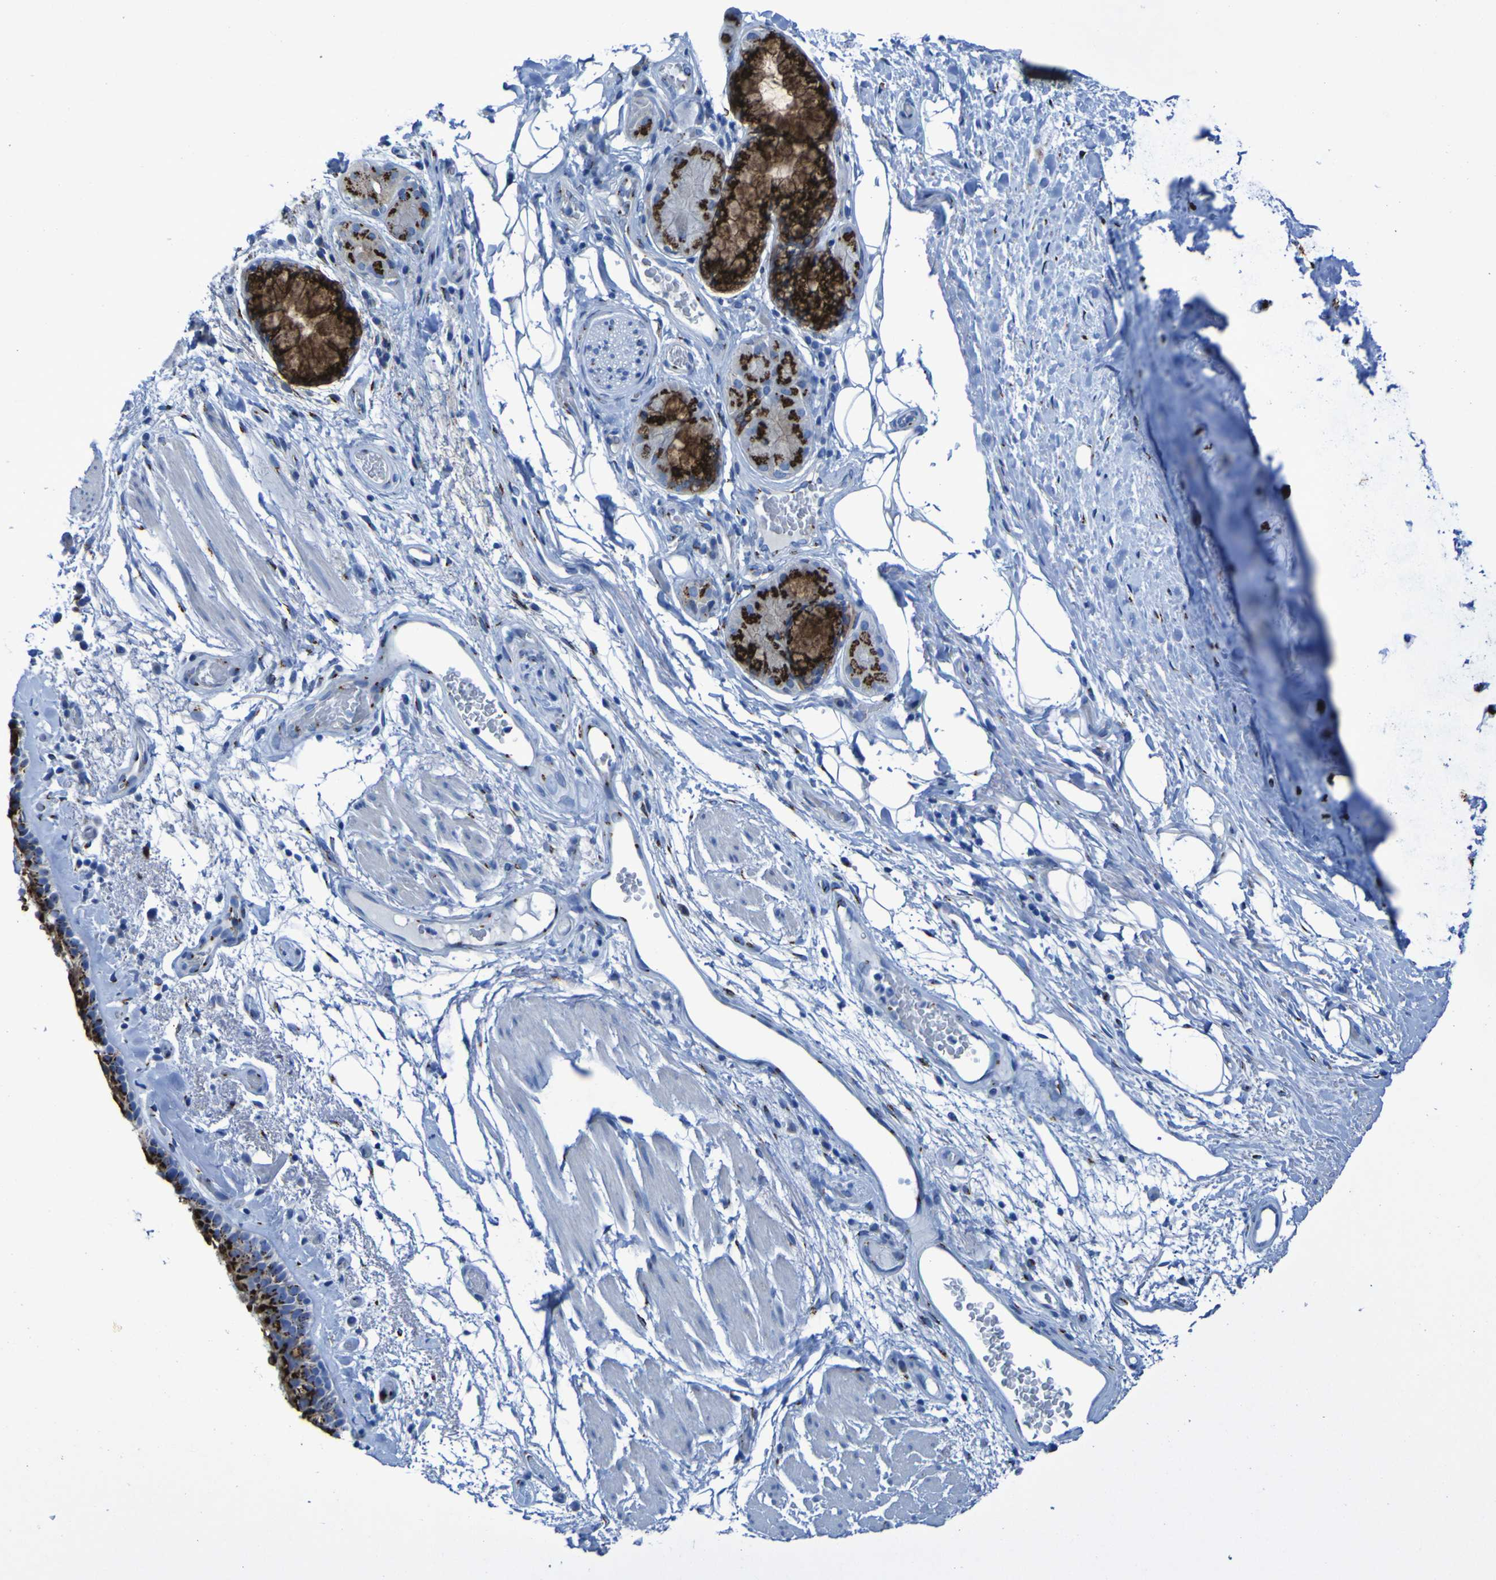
{"staining": {"intensity": "strong", "quantity": ">75%", "location": "cytoplasmic/membranous"}, "tissue": "bronchus", "cell_type": "Respiratory epithelial cells", "image_type": "normal", "snomed": [{"axis": "morphology", "description": "Normal tissue, NOS"}, {"axis": "morphology", "description": "Adenocarcinoma, NOS"}, {"axis": "topography", "description": "Bronchus"}, {"axis": "topography", "description": "Lung"}], "caption": "This photomicrograph shows immunohistochemistry staining of benign bronchus, with high strong cytoplasmic/membranous expression in about >75% of respiratory epithelial cells.", "gene": "GOLM1", "patient": {"sex": "female", "age": 54}}